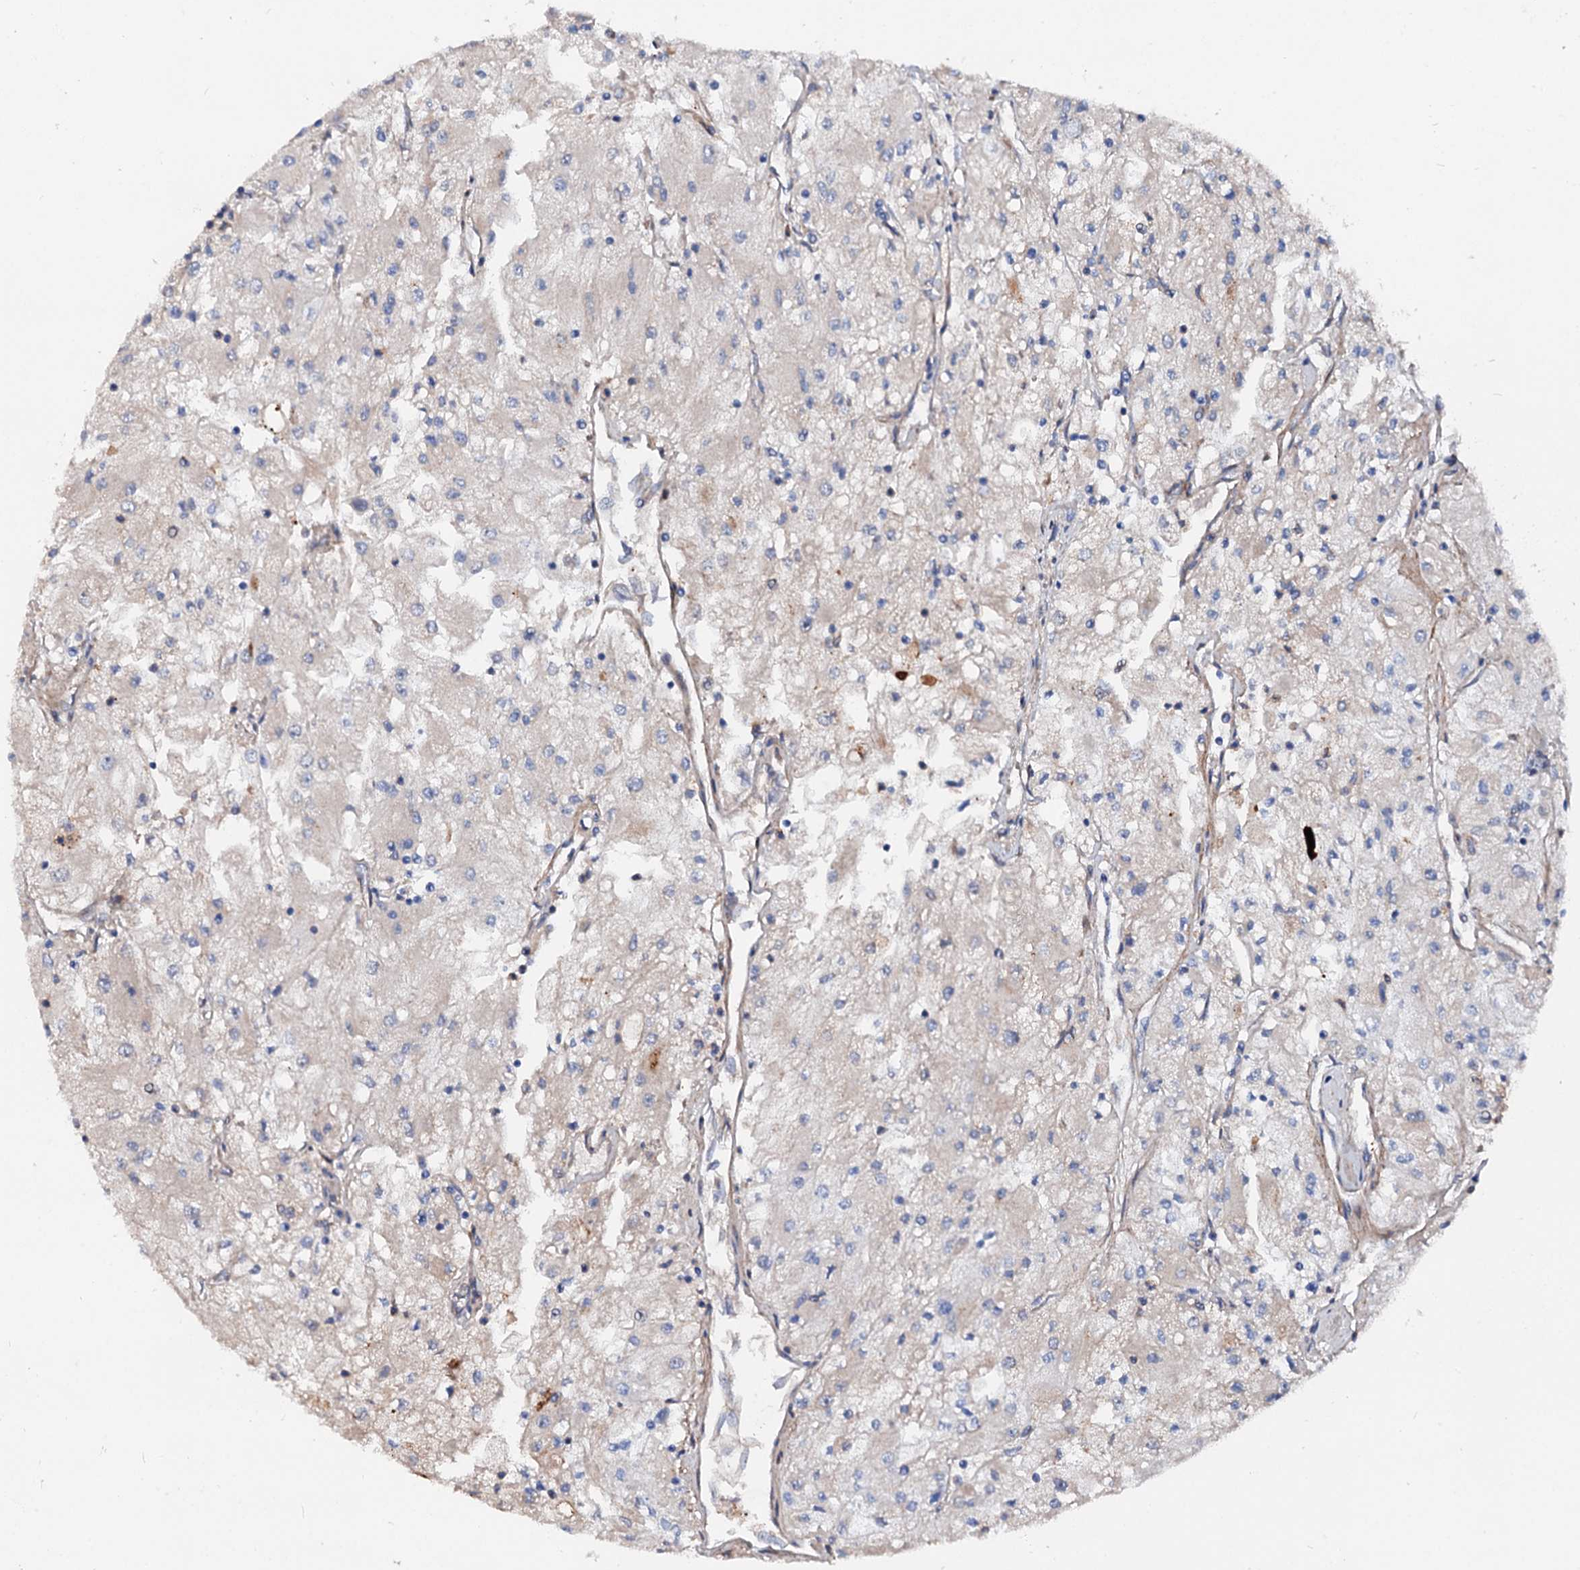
{"staining": {"intensity": "negative", "quantity": "none", "location": "none"}, "tissue": "renal cancer", "cell_type": "Tumor cells", "image_type": "cancer", "snomed": [{"axis": "morphology", "description": "Adenocarcinoma, NOS"}, {"axis": "topography", "description": "Kidney"}], "caption": "IHC histopathology image of human renal cancer (adenocarcinoma) stained for a protein (brown), which demonstrates no staining in tumor cells. (DAB (3,3'-diaminobenzidine) IHC visualized using brightfield microscopy, high magnification).", "gene": "SLC10A7", "patient": {"sex": "male", "age": 80}}